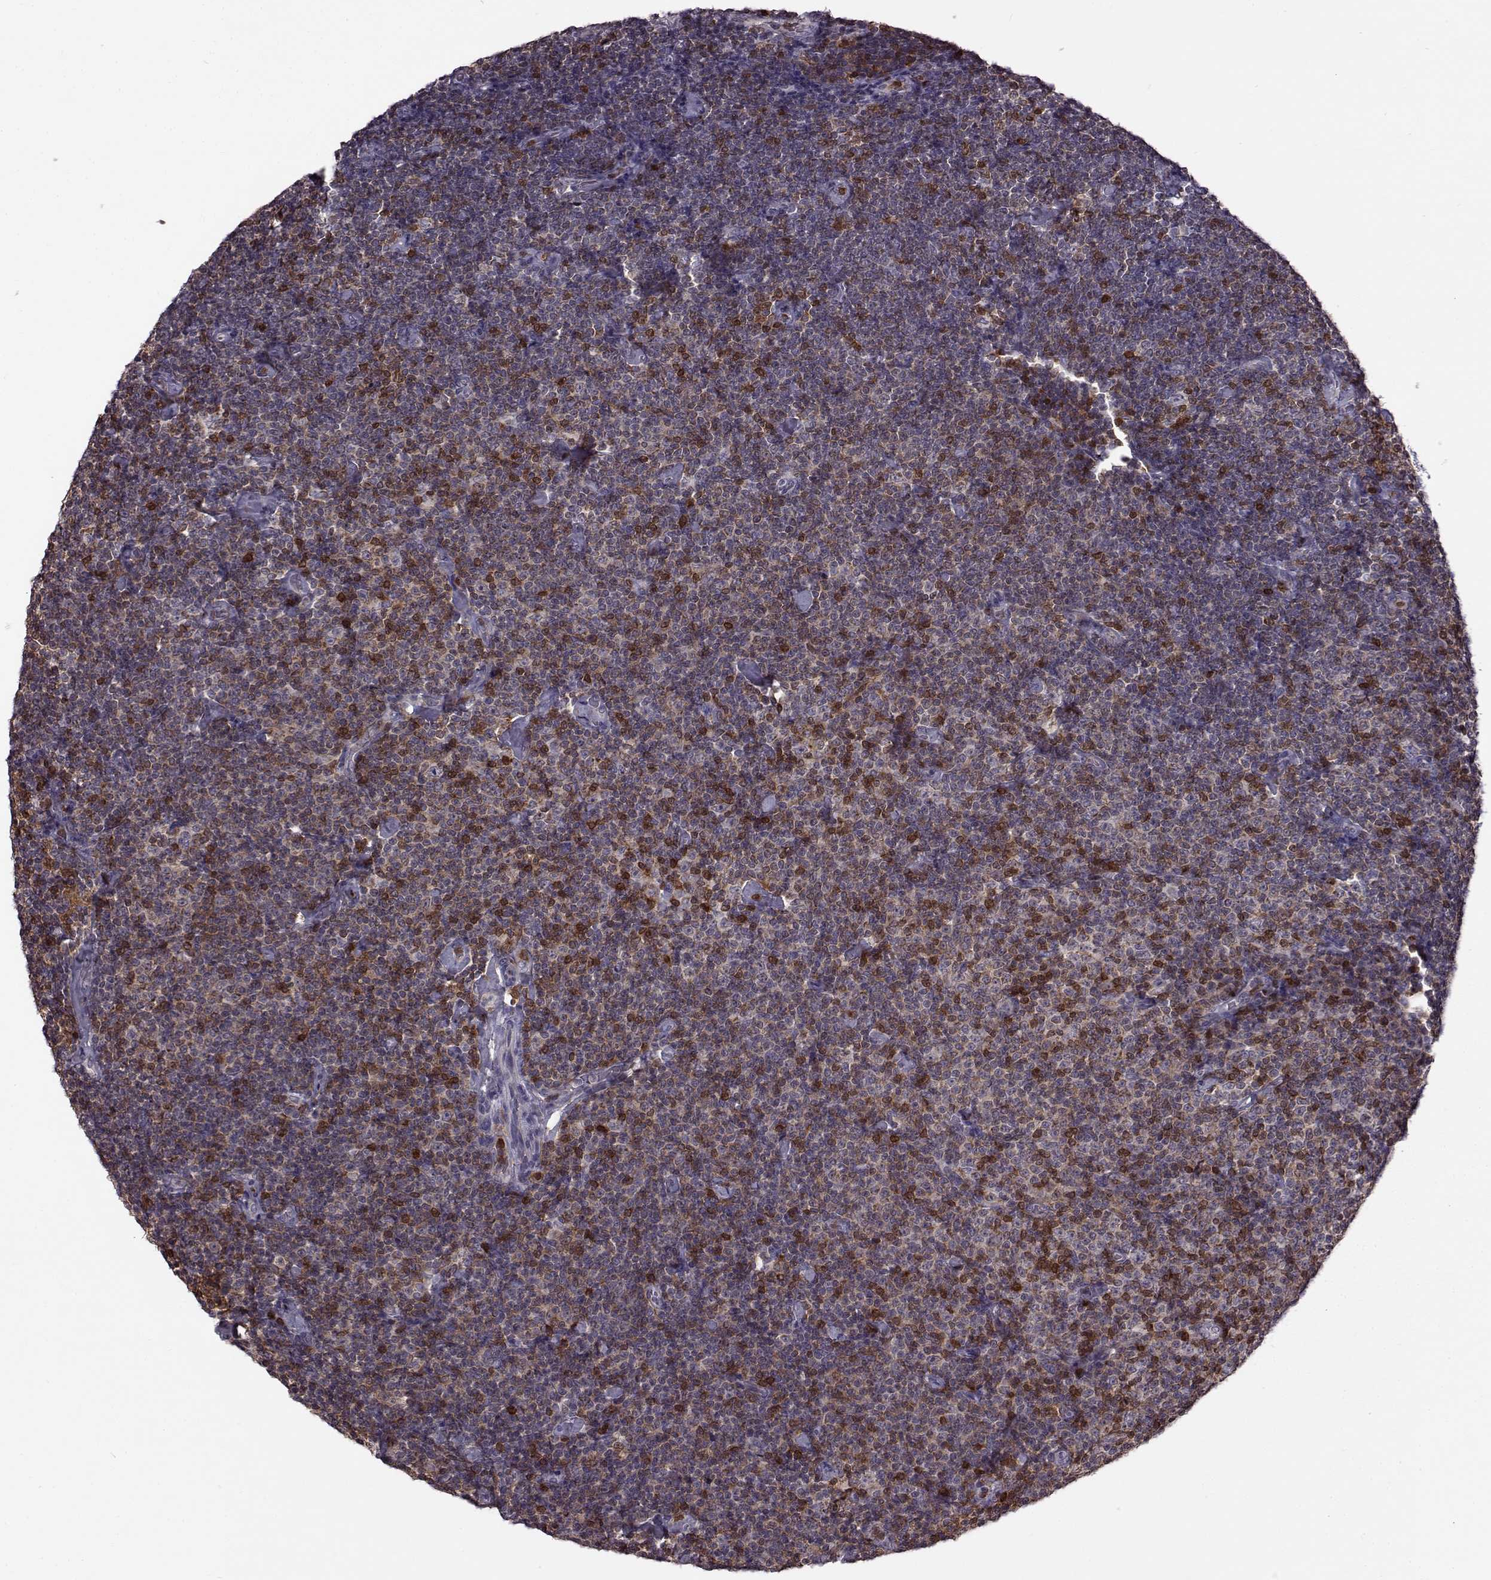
{"staining": {"intensity": "negative", "quantity": "none", "location": "none"}, "tissue": "lymphoma", "cell_type": "Tumor cells", "image_type": "cancer", "snomed": [{"axis": "morphology", "description": "Malignant lymphoma, non-Hodgkin's type, Low grade"}, {"axis": "topography", "description": "Lymph node"}], "caption": "A high-resolution micrograph shows immunohistochemistry staining of malignant lymphoma, non-Hodgkin's type (low-grade), which exhibits no significant staining in tumor cells.", "gene": "DOK2", "patient": {"sex": "male", "age": 81}}